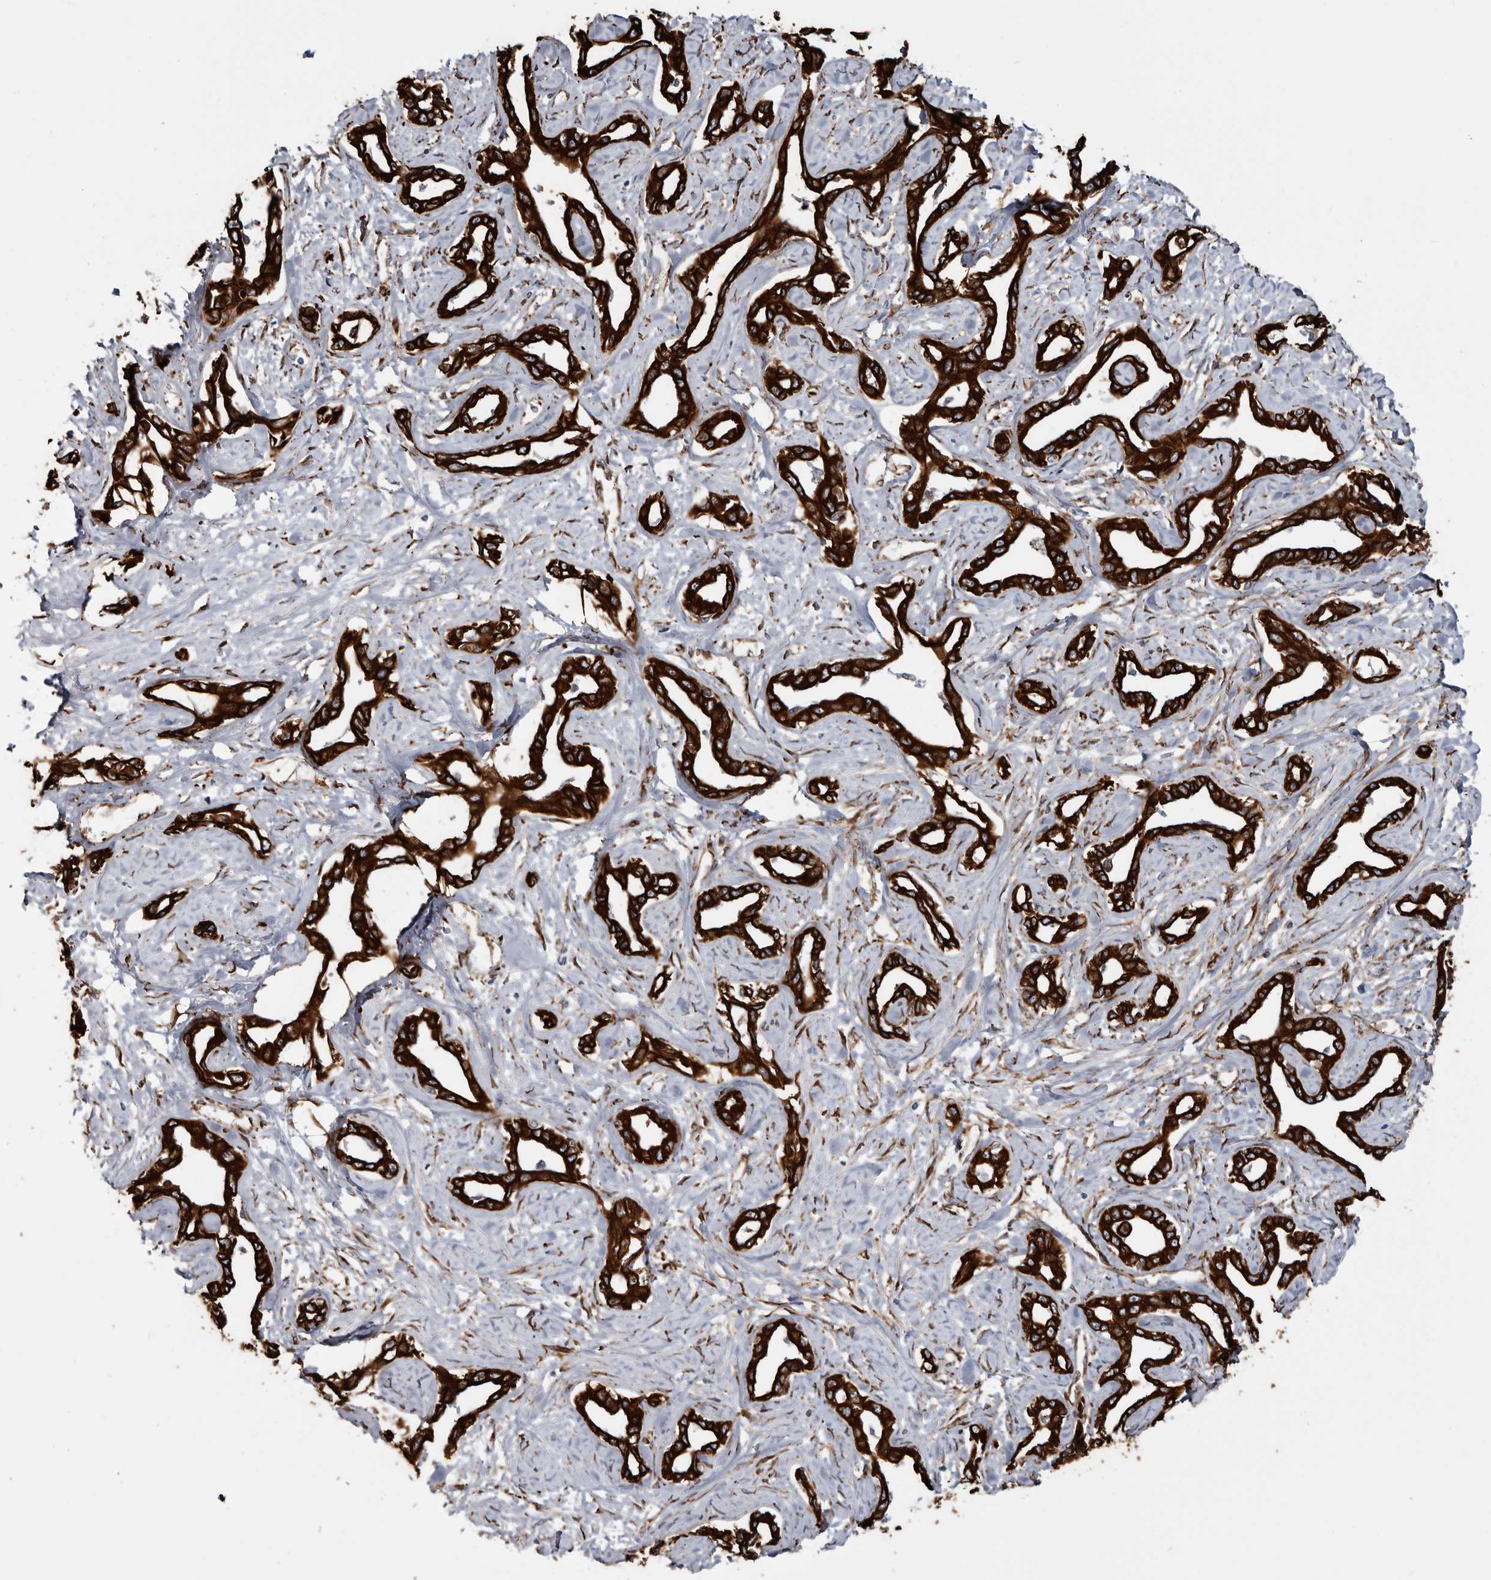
{"staining": {"intensity": "strong", "quantity": ">75%", "location": "cytoplasmic/membranous"}, "tissue": "liver cancer", "cell_type": "Tumor cells", "image_type": "cancer", "snomed": [{"axis": "morphology", "description": "Cholangiocarcinoma"}, {"axis": "topography", "description": "Liver"}], "caption": "Human cholangiocarcinoma (liver) stained with a protein marker shows strong staining in tumor cells.", "gene": "SEMA3E", "patient": {"sex": "male", "age": 59}}